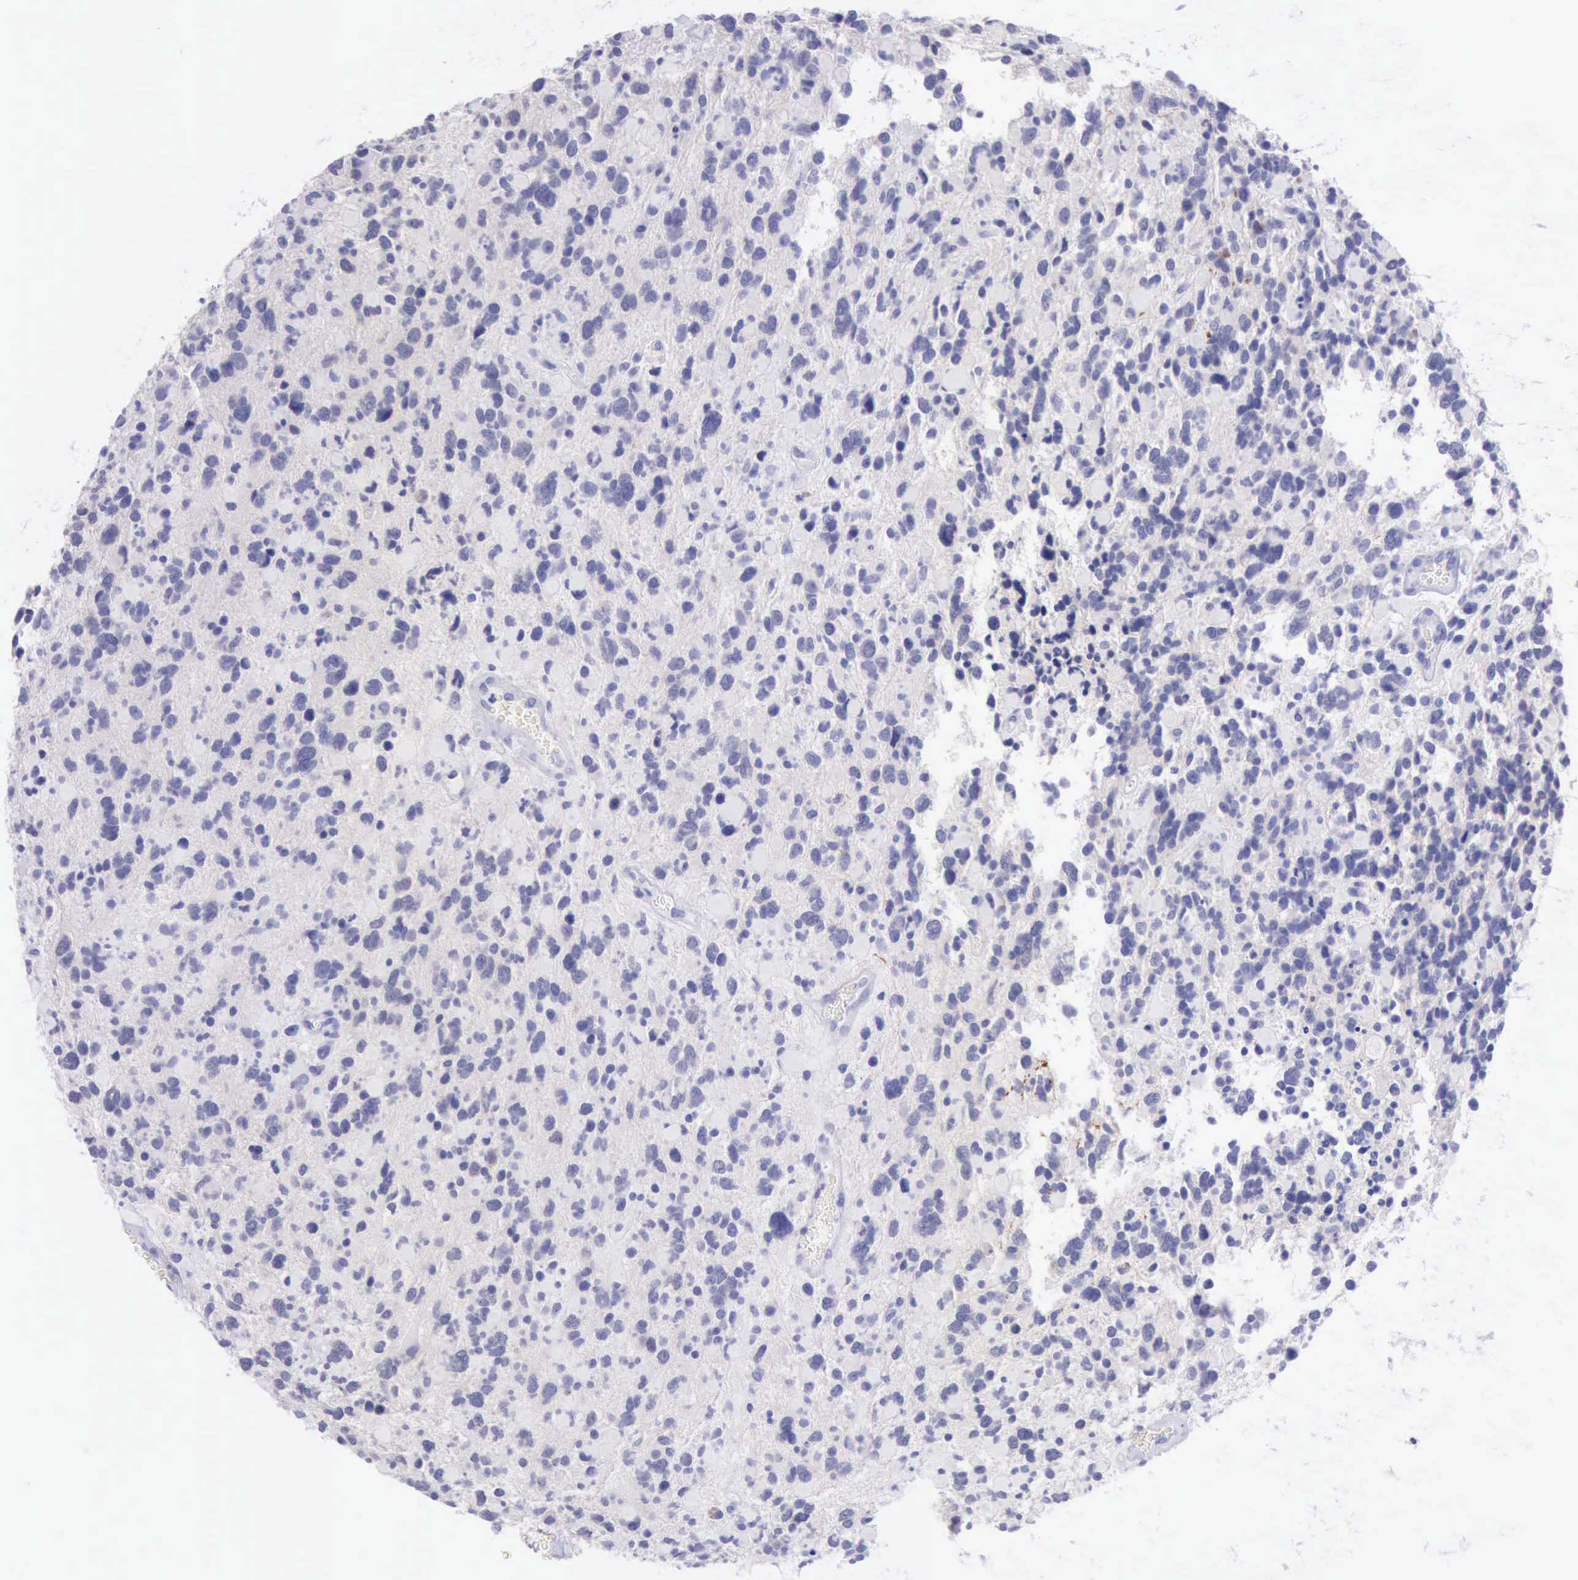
{"staining": {"intensity": "negative", "quantity": "none", "location": "none"}, "tissue": "glioma", "cell_type": "Tumor cells", "image_type": "cancer", "snomed": [{"axis": "morphology", "description": "Glioma, malignant, High grade"}, {"axis": "topography", "description": "Brain"}], "caption": "An immunohistochemistry image of glioma is shown. There is no staining in tumor cells of glioma.", "gene": "LRFN5", "patient": {"sex": "female", "age": 37}}